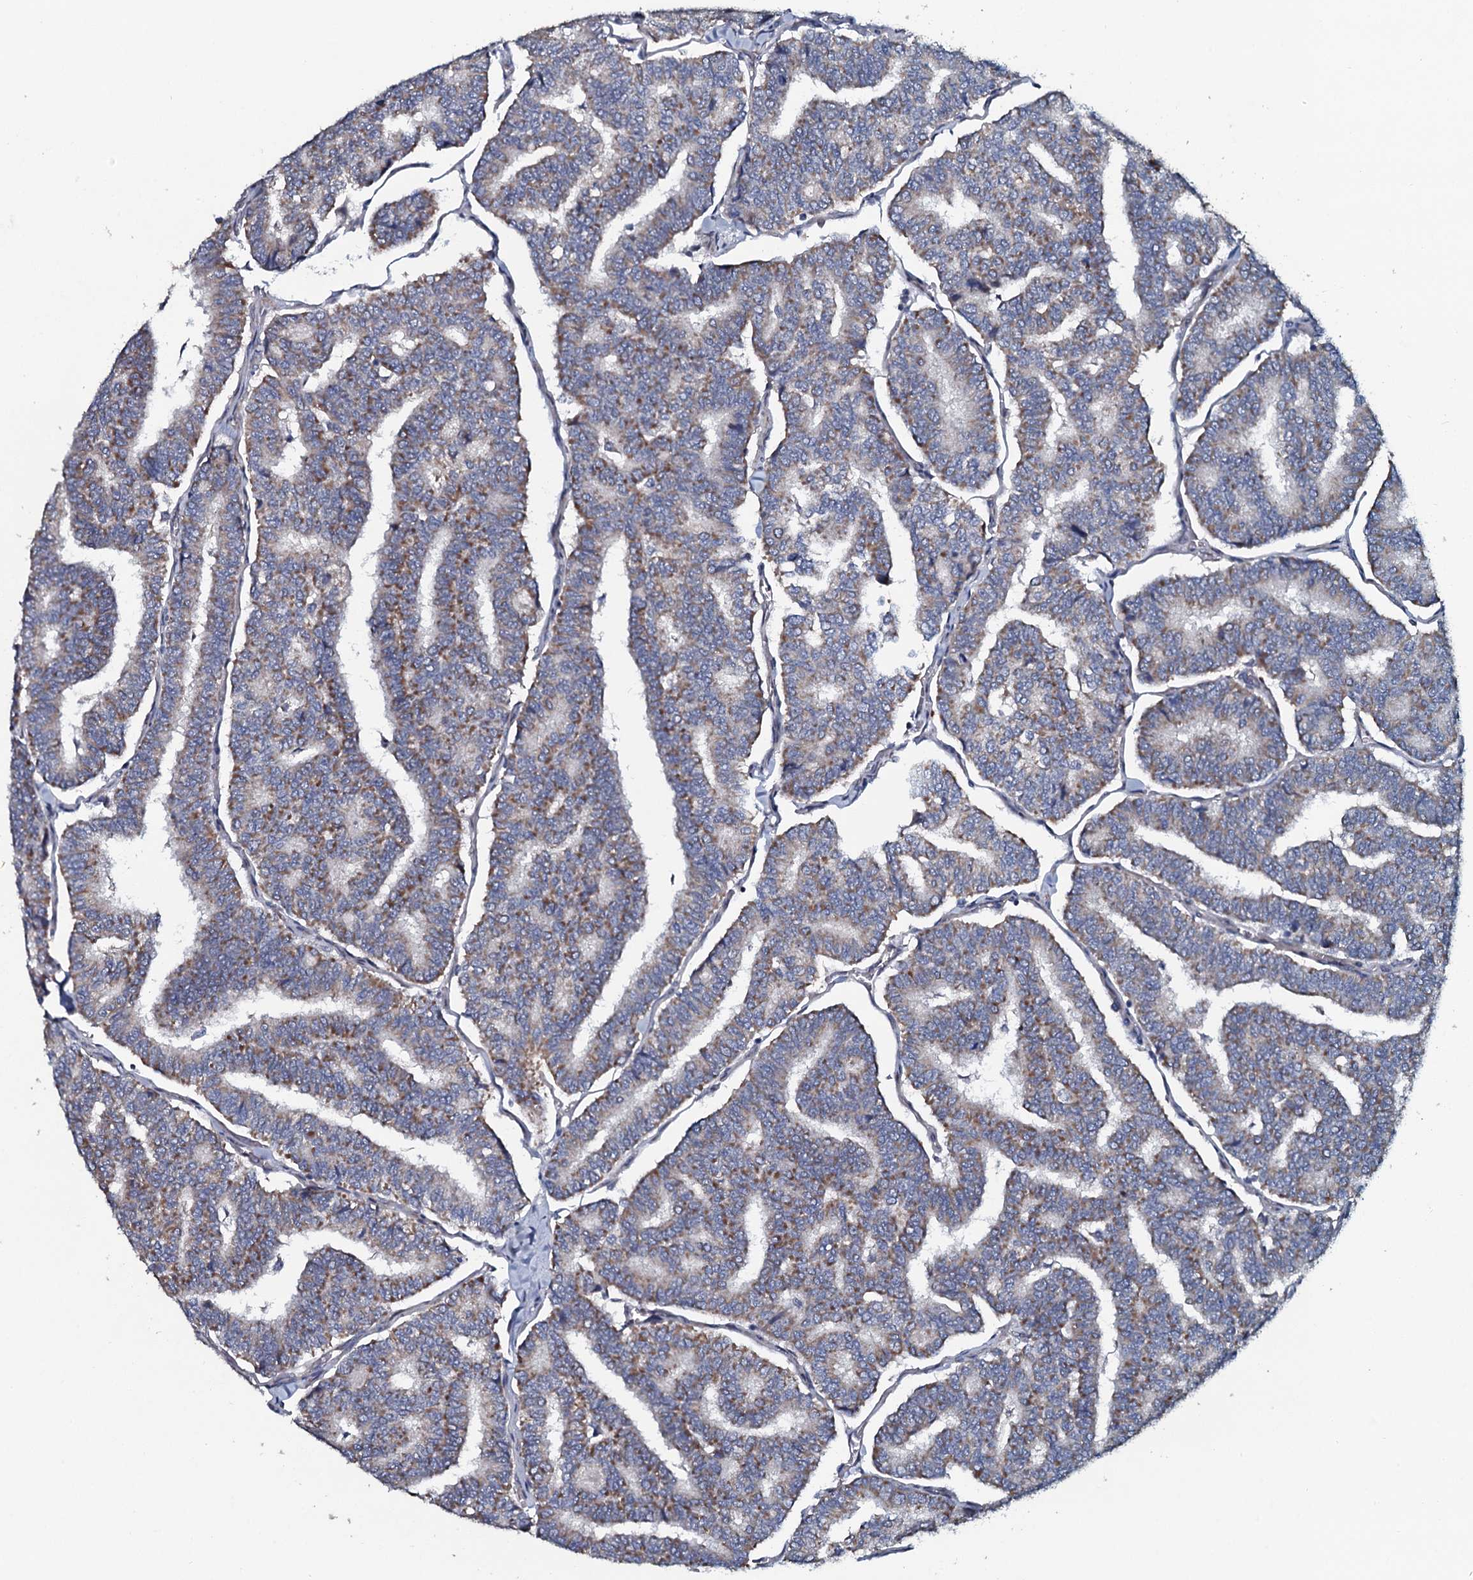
{"staining": {"intensity": "moderate", "quantity": "25%-75%", "location": "cytoplasmic/membranous"}, "tissue": "thyroid cancer", "cell_type": "Tumor cells", "image_type": "cancer", "snomed": [{"axis": "morphology", "description": "Papillary adenocarcinoma, NOS"}, {"axis": "topography", "description": "Thyroid gland"}], "caption": "Human thyroid cancer stained with a brown dye exhibits moderate cytoplasmic/membranous positive expression in approximately 25%-75% of tumor cells.", "gene": "KCTD4", "patient": {"sex": "female", "age": 35}}